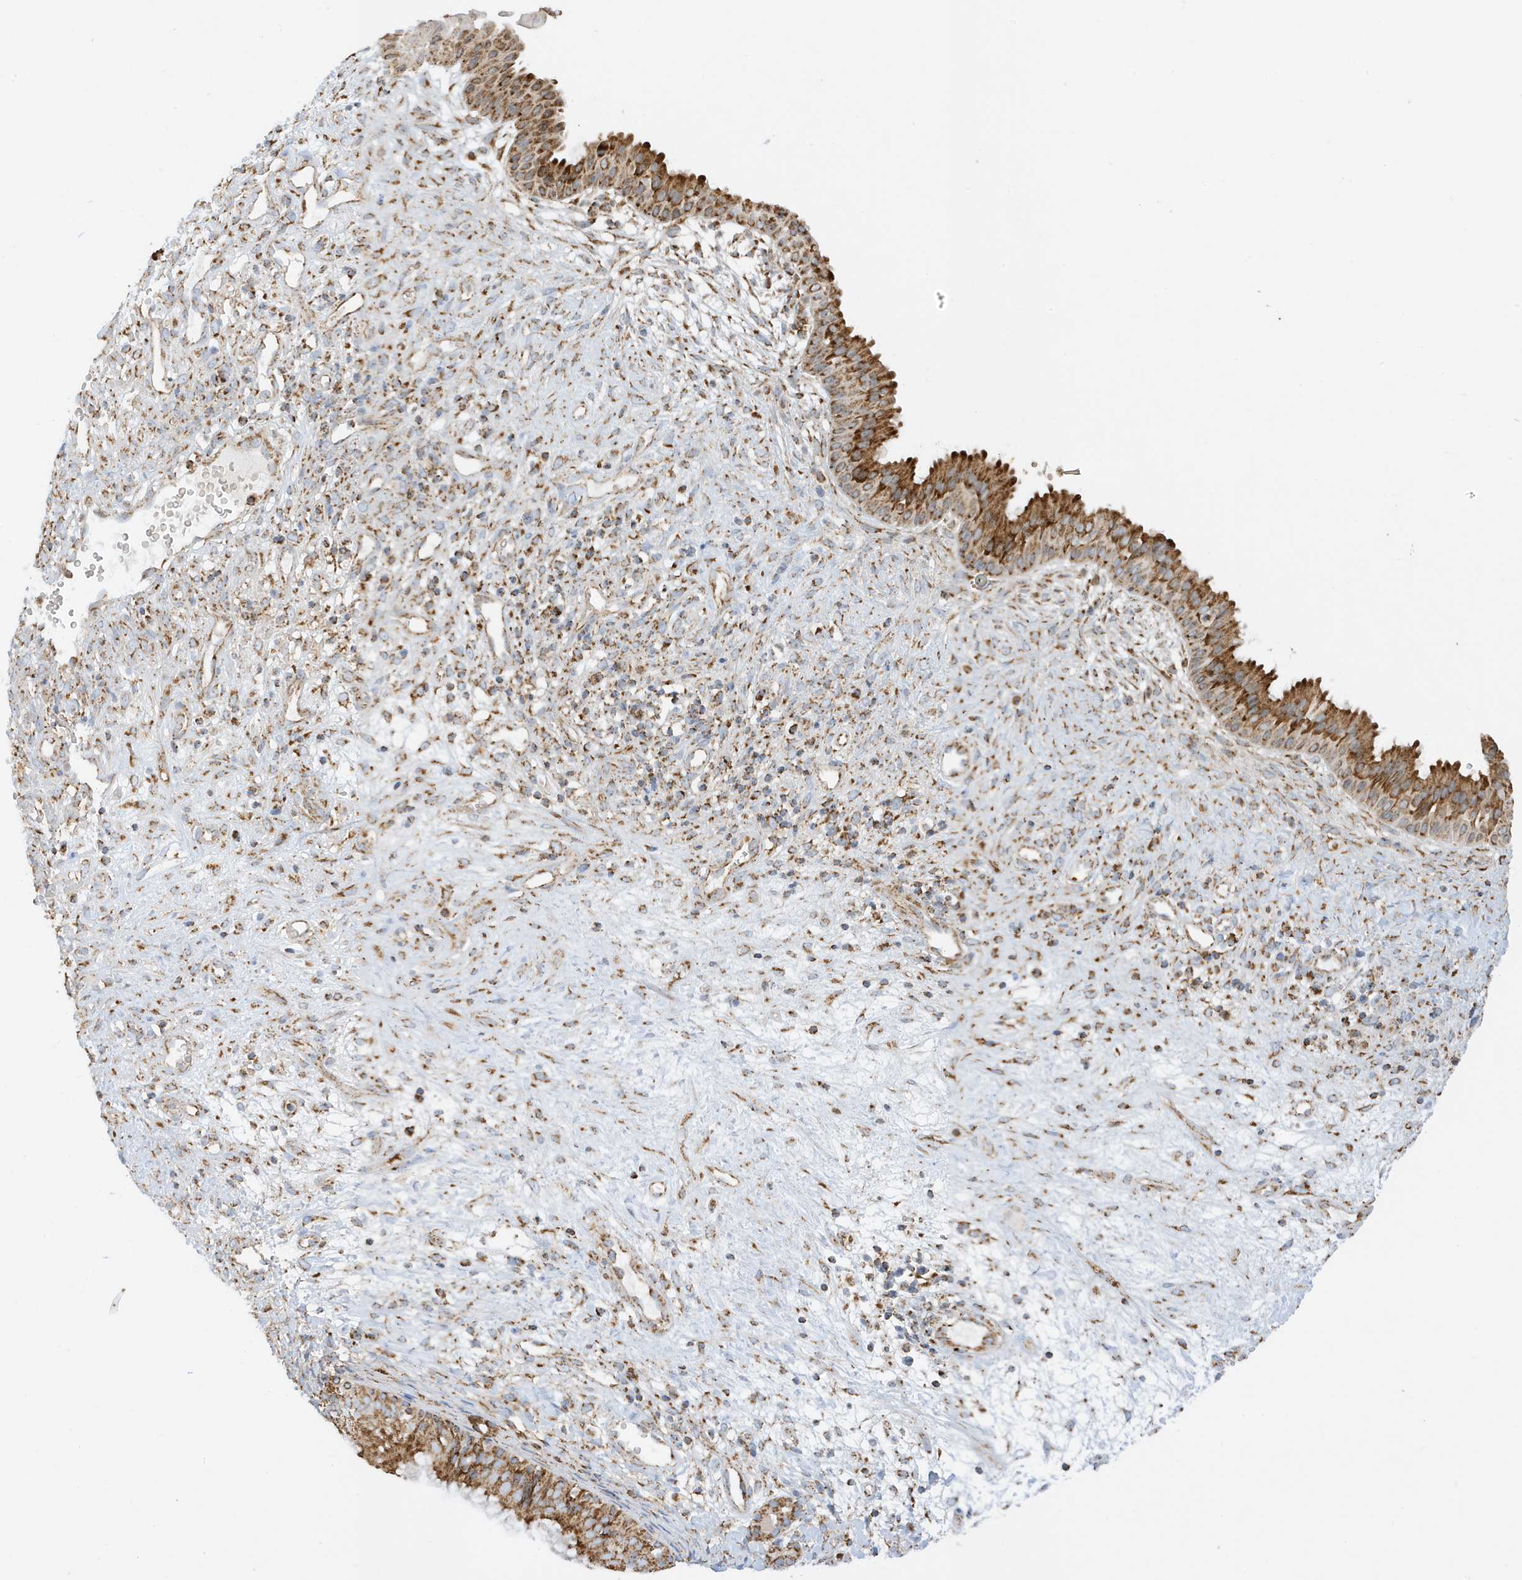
{"staining": {"intensity": "strong", "quantity": ">75%", "location": "cytoplasmic/membranous"}, "tissue": "nasopharynx", "cell_type": "Respiratory epithelial cells", "image_type": "normal", "snomed": [{"axis": "morphology", "description": "Normal tissue, NOS"}, {"axis": "topography", "description": "Nasopharynx"}], "caption": "DAB (3,3'-diaminobenzidine) immunohistochemical staining of unremarkable nasopharynx demonstrates strong cytoplasmic/membranous protein expression in about >75% of respiratory epithelial cells.", "gene": "ATP5ME", "patient": {"sex": "male", "age": 22}}